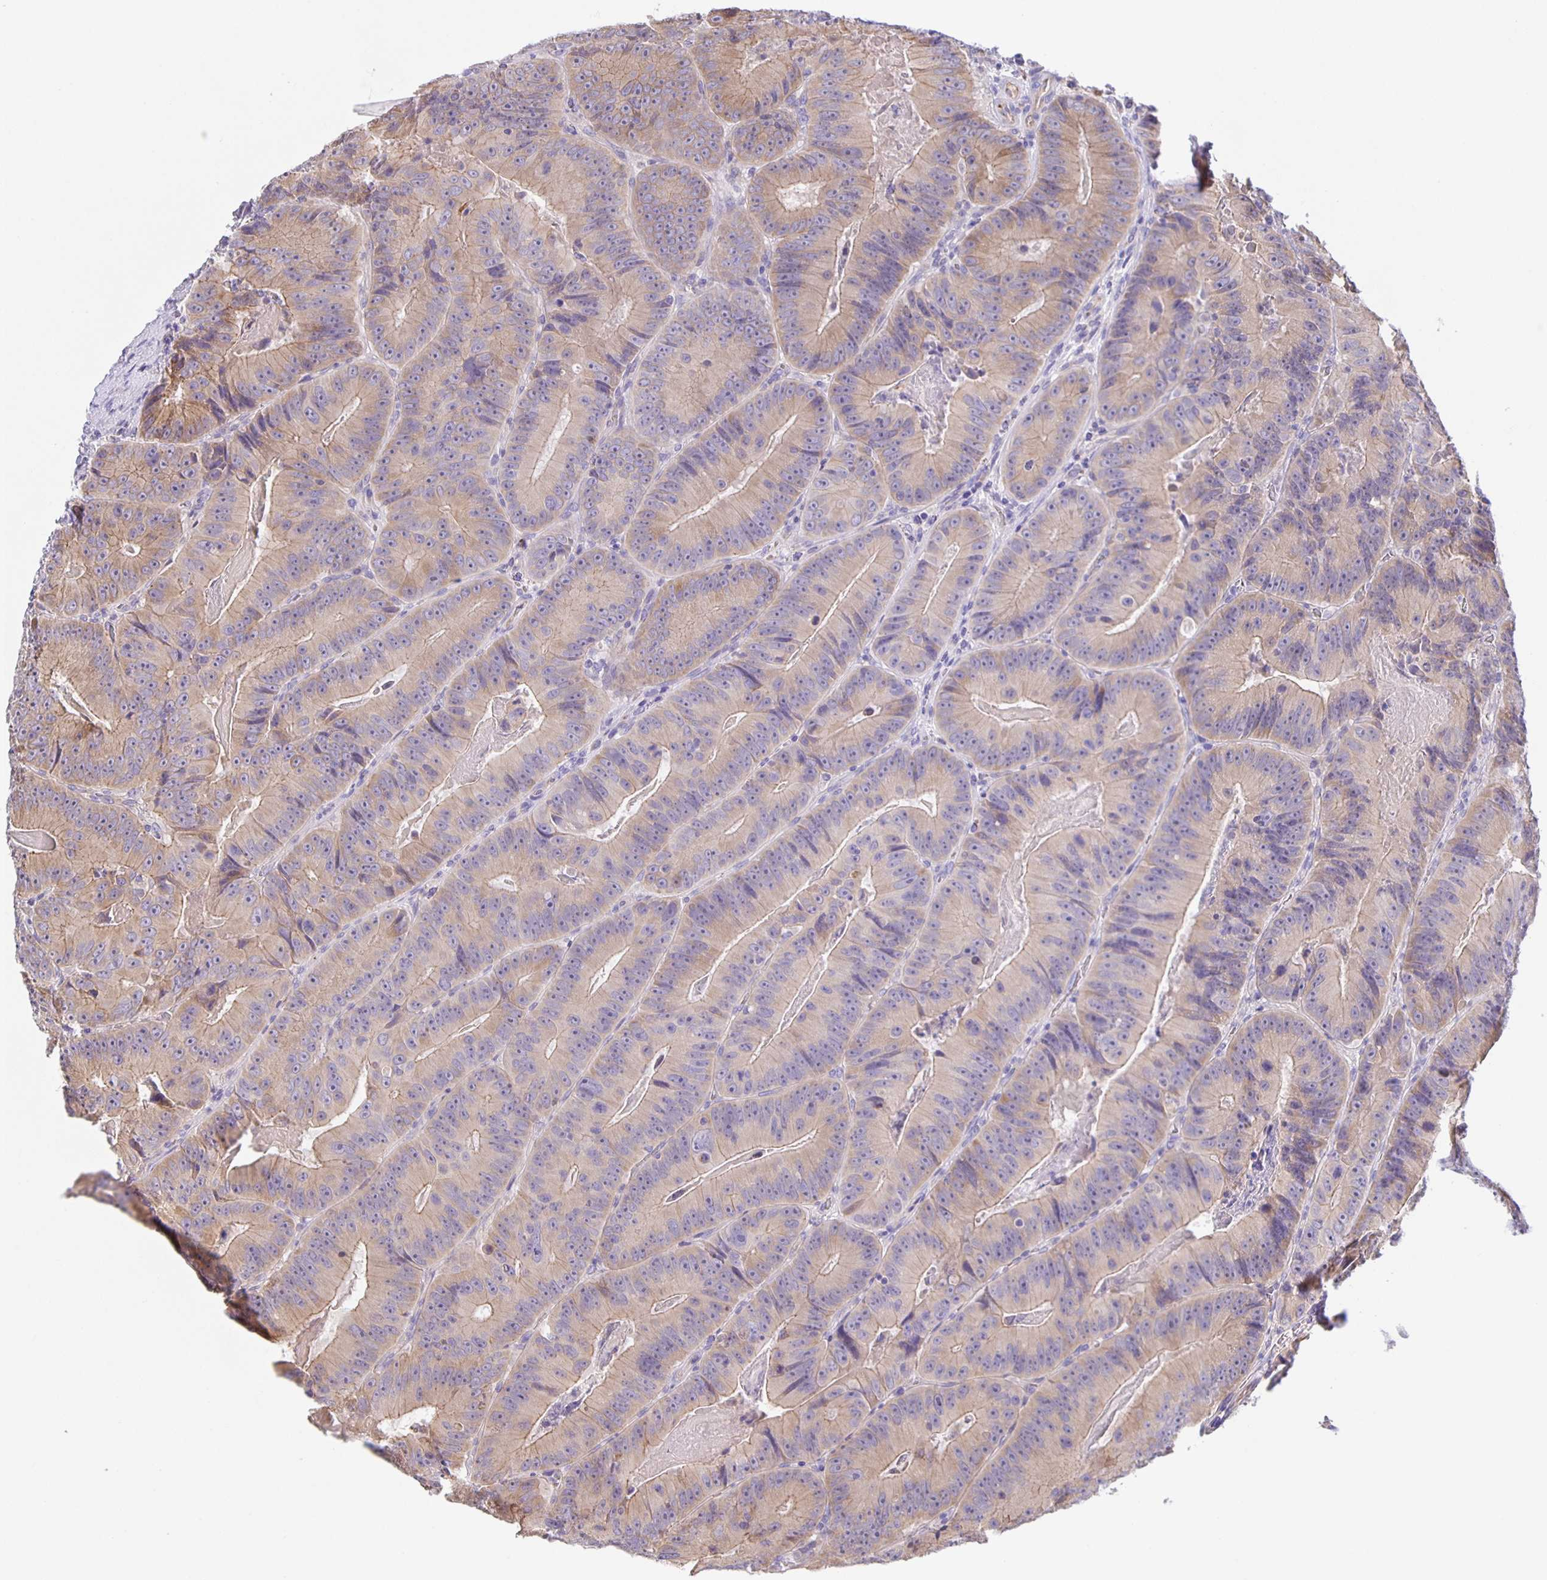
{"staining": {"intensity": "weak", "quantity": "<25%", "location": "cytoplasmic/membranous"}, "tissue": "colorectal cancer", "cell_type": "Tumor cells", "image_type": "cancer", "snomed": [{"axis": "morphology", "description": "Adenocarcinoma, NOS"}, {"axis": "topography", "description": "Colon"}], "caption": "This is a micrograph of immunohistochemistry staining of colorectal cancer, which shows no staining in tumor cells.", "gene": "JMJD4", "patient": {"sex": "female", "age": 86}}